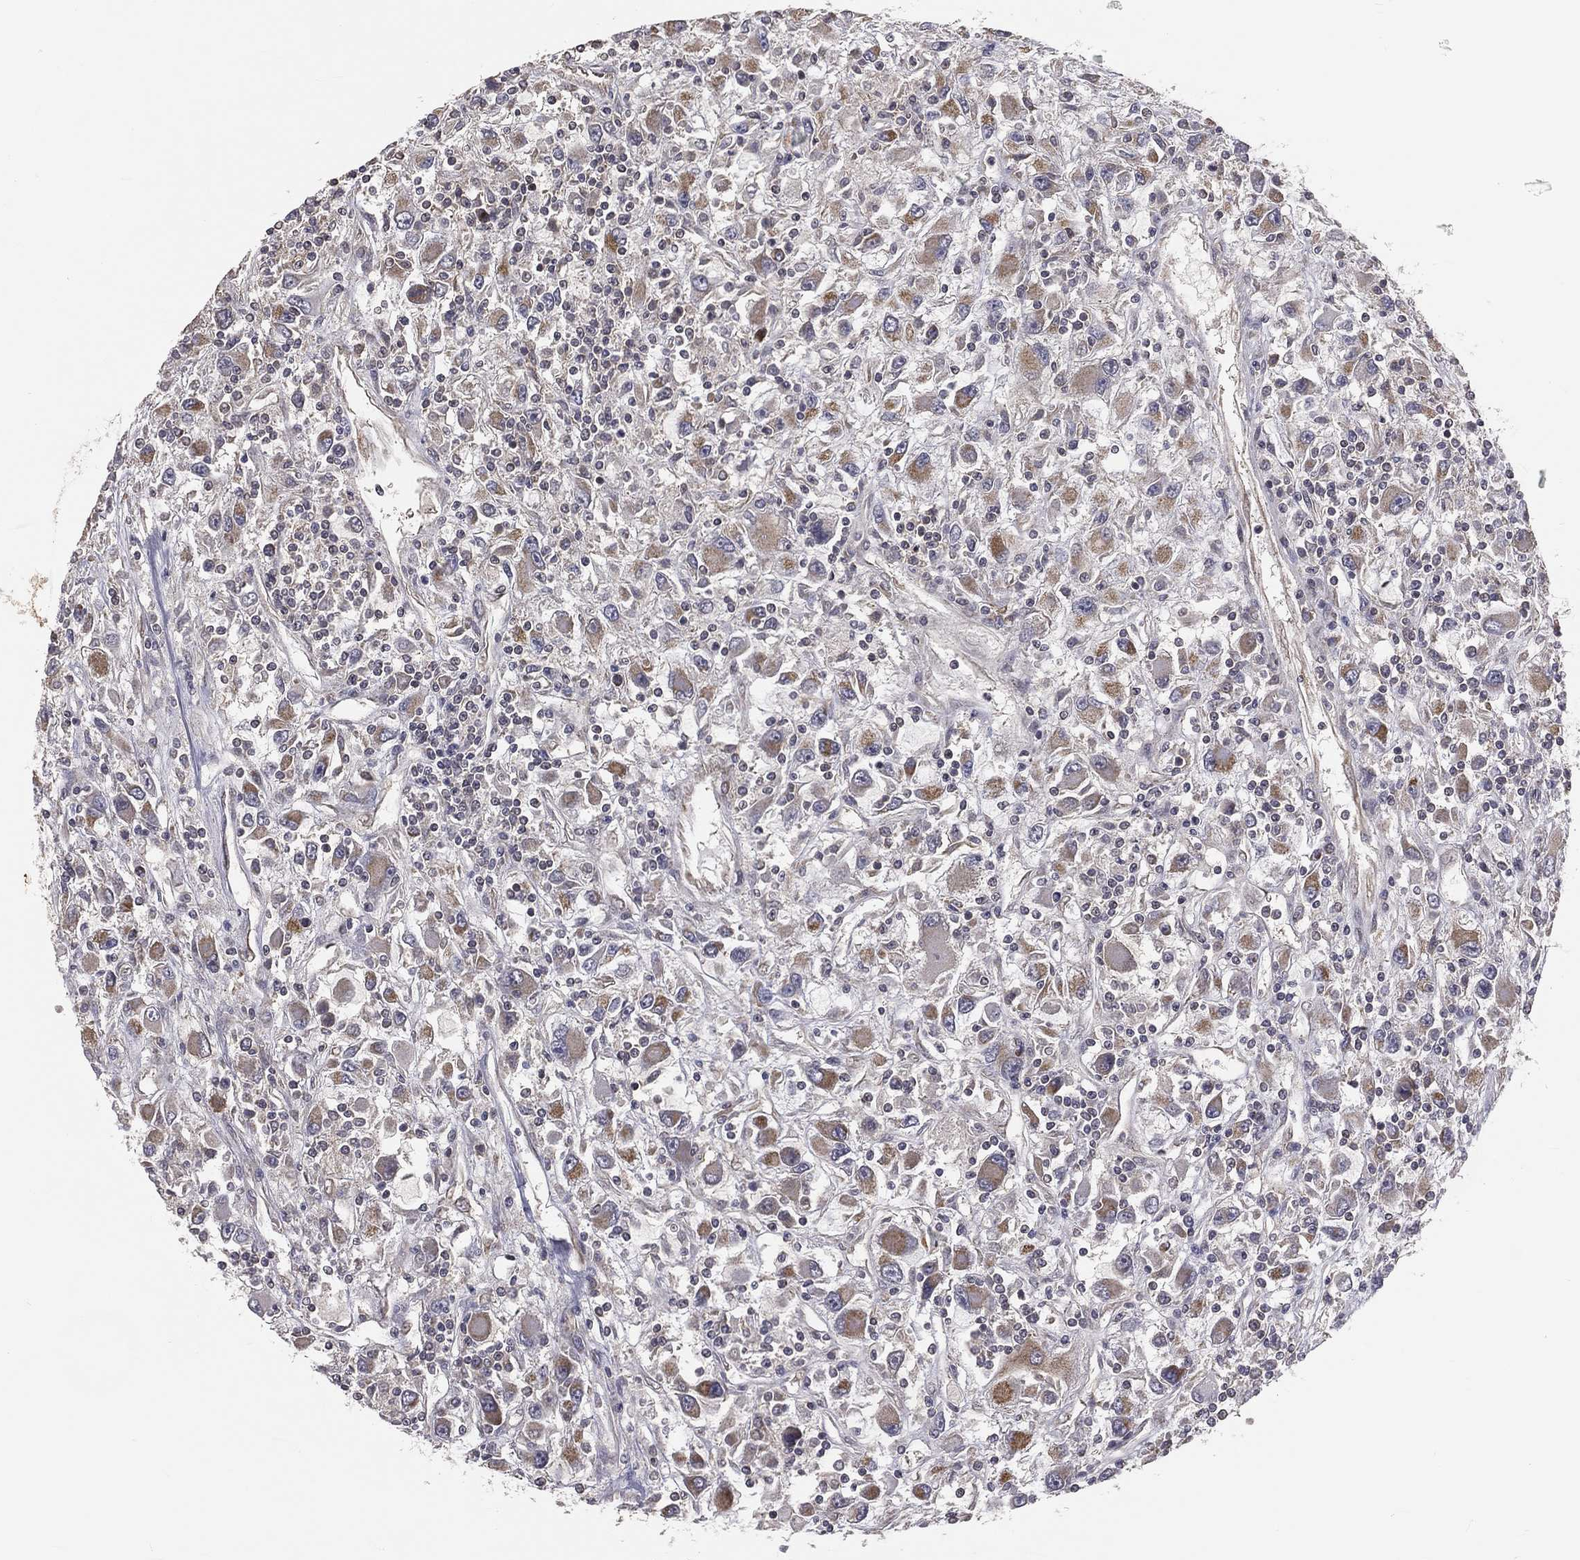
{"staining": {"intensity": "weak", "quantity": "<25%", "location": "cytoplasmic/membranous"}, "tissue": "renal cancer", "cell_type": "Tumor cells", "image_type": "cancer", "snomed": [{"axis": "morphology", "description": "Adenocarcinoma, NOS"}, {"axis": "topography", "description": "Kidney"}], "caption": "This is a photomicrograph of immunohistochemistry (IHC) staining of renal adenocarcinoma, which shows no expression in tumor cells.", "gene": "MRPL46", "patient": {"sex": "female", "age": 67}}